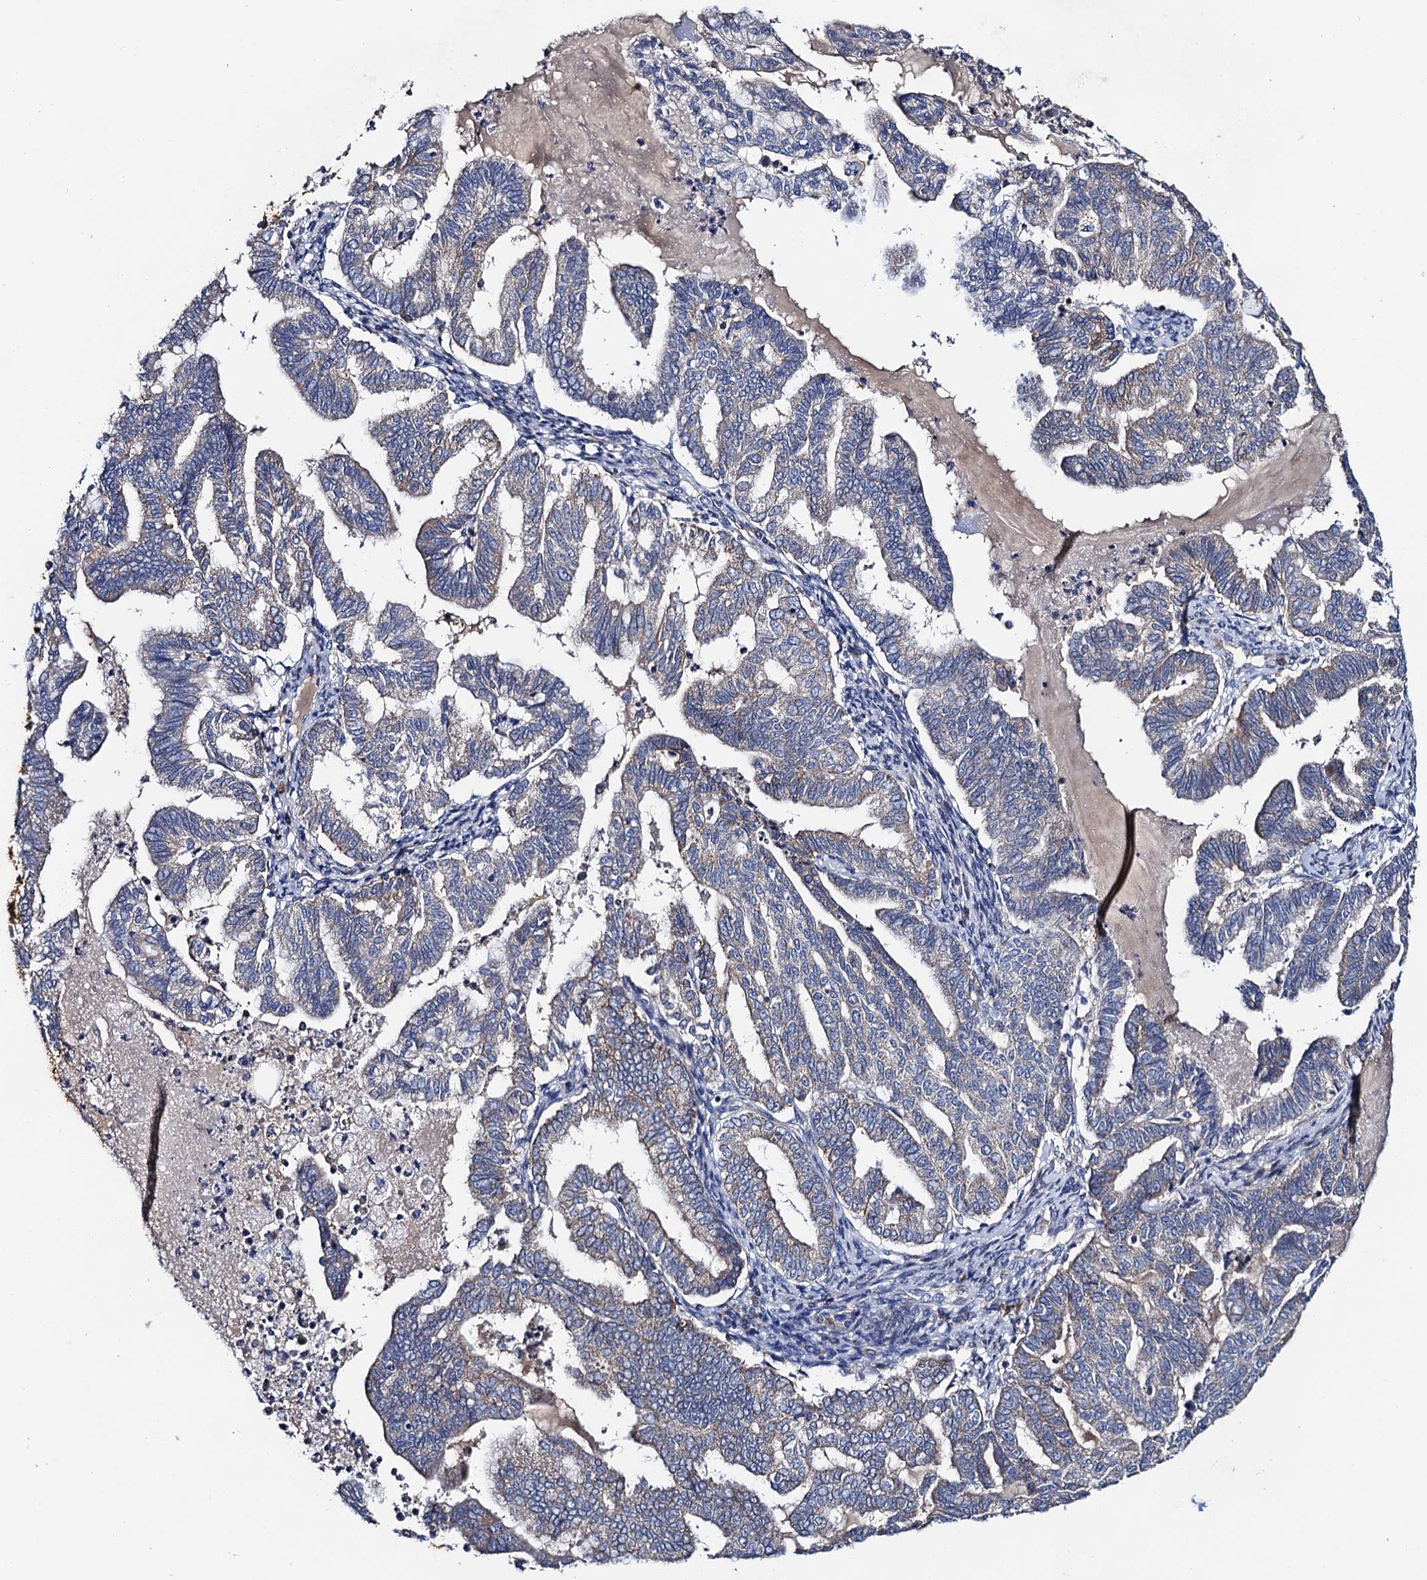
{"staining": {"intensity": "weak", "quantity": "<25%", "location": "cytoplasmic/membranous"}, "tissue": "endometrial cancer", "cell_type": "Tumor cells", "image_type": "cancer", "snomed": [{"axis": "morphology", "description": "Adenocarcinoma, NOS"}, {"axis": "topography", "description": "Endometrium"}], "caption": "Immunohistochemistry (IHC) histopathology image of neoplastic tissue: endometrial cancer stained with DAB (3,3'-diaminobenzidine) displays no significant protein expression in tumor cells.", "gene": "MRPL48", "patient": {"sex": "female", "age": 79}}